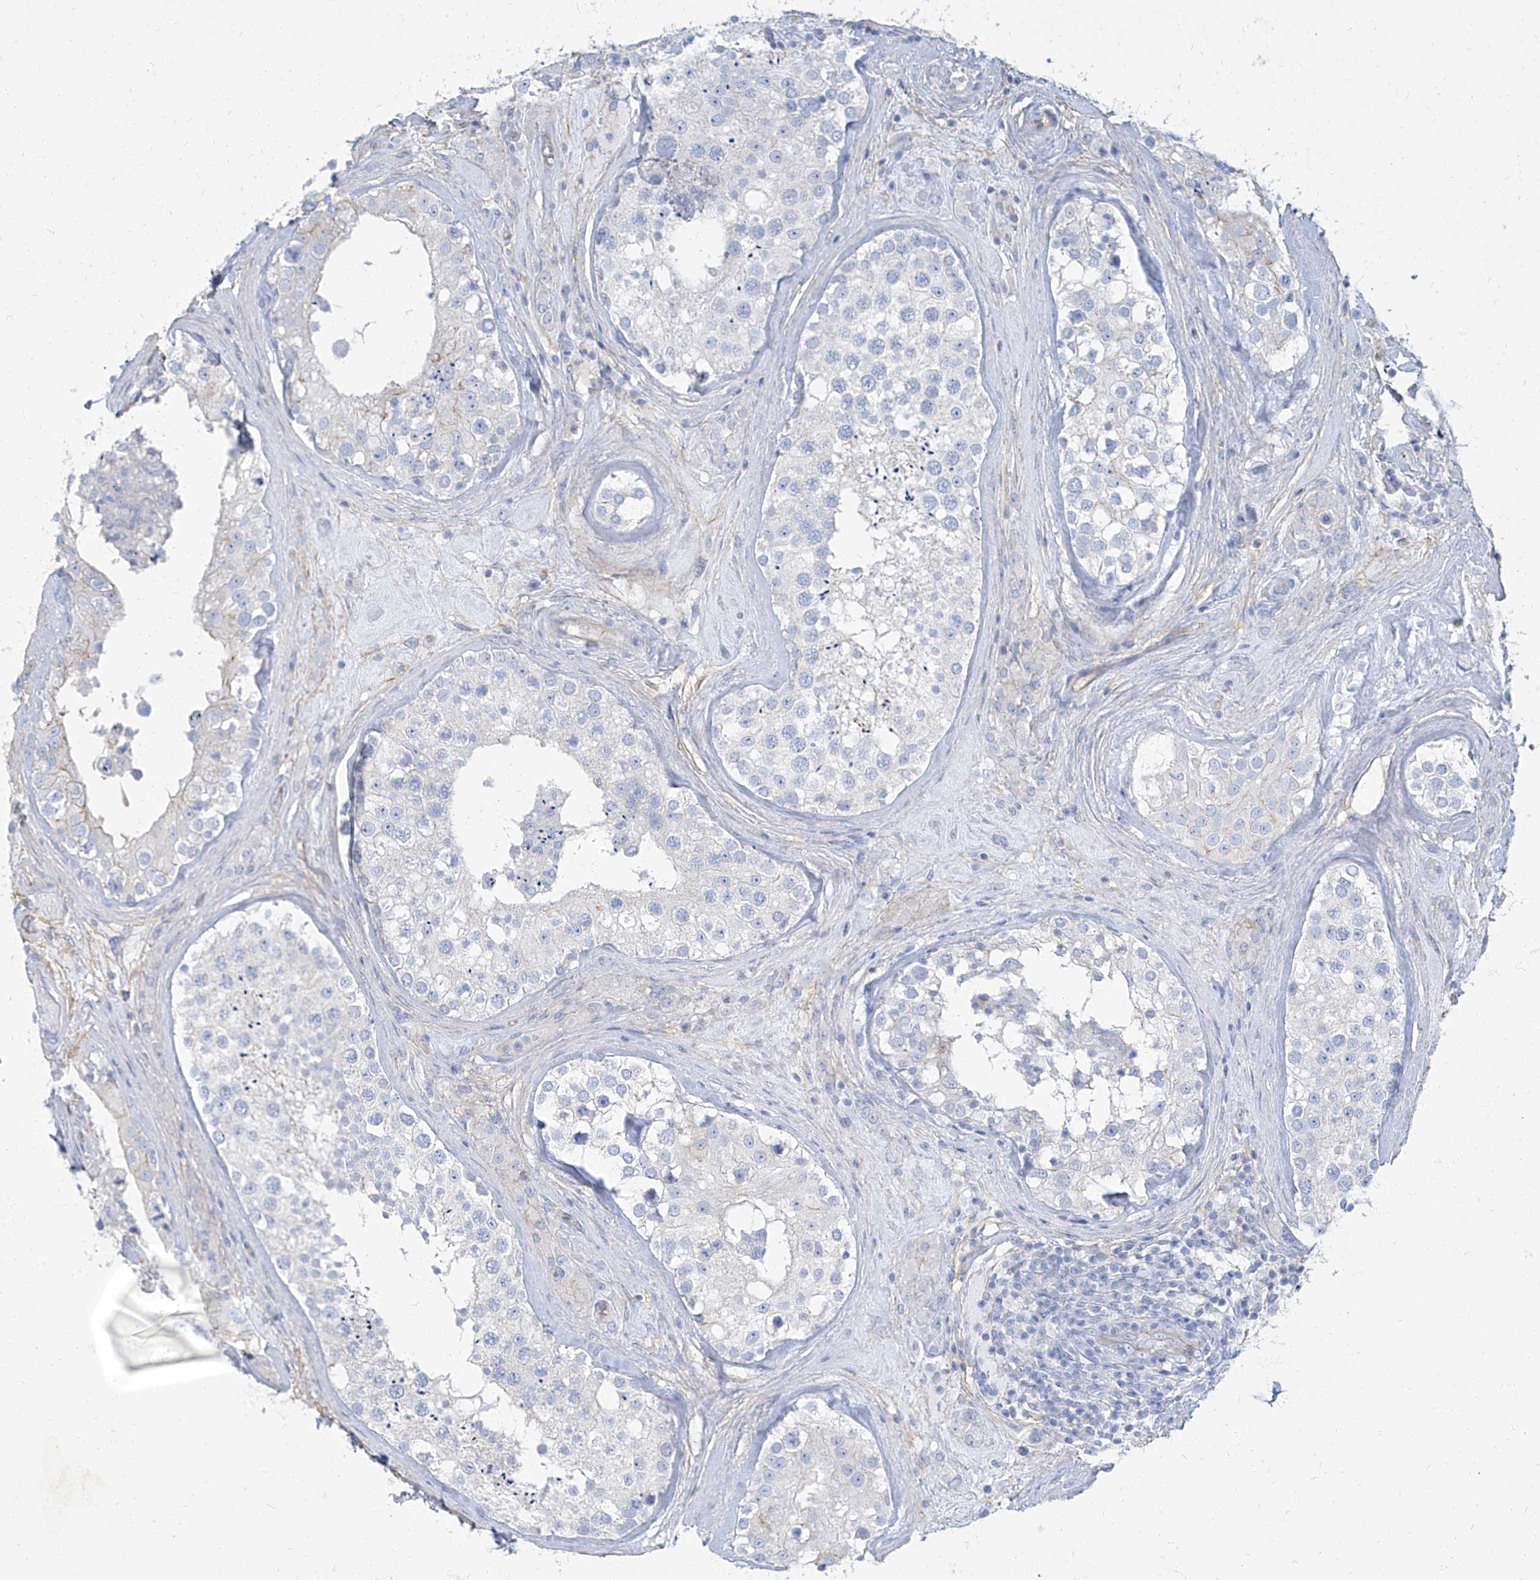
{"staining": {"intensity": "negative", "quantity": "none", "location": "none"}, "tissue": "testis", "cell_type": "Cells in seminiferous ducts", "image_type": "normal", "snomed": [{"axis": "morphology", "description": "Normal tissue, NOS"}, {"axis": "topography", "description": "Testis"}], "caption": "A high-resolution photomicrograph shows immunohistochemistry (IHC) staining of benign testis, which reveals no significant positivity in cells in seminiferous ducts.", "gene": "TXLNB", "patient": {"sex": "male", "age": 46}}